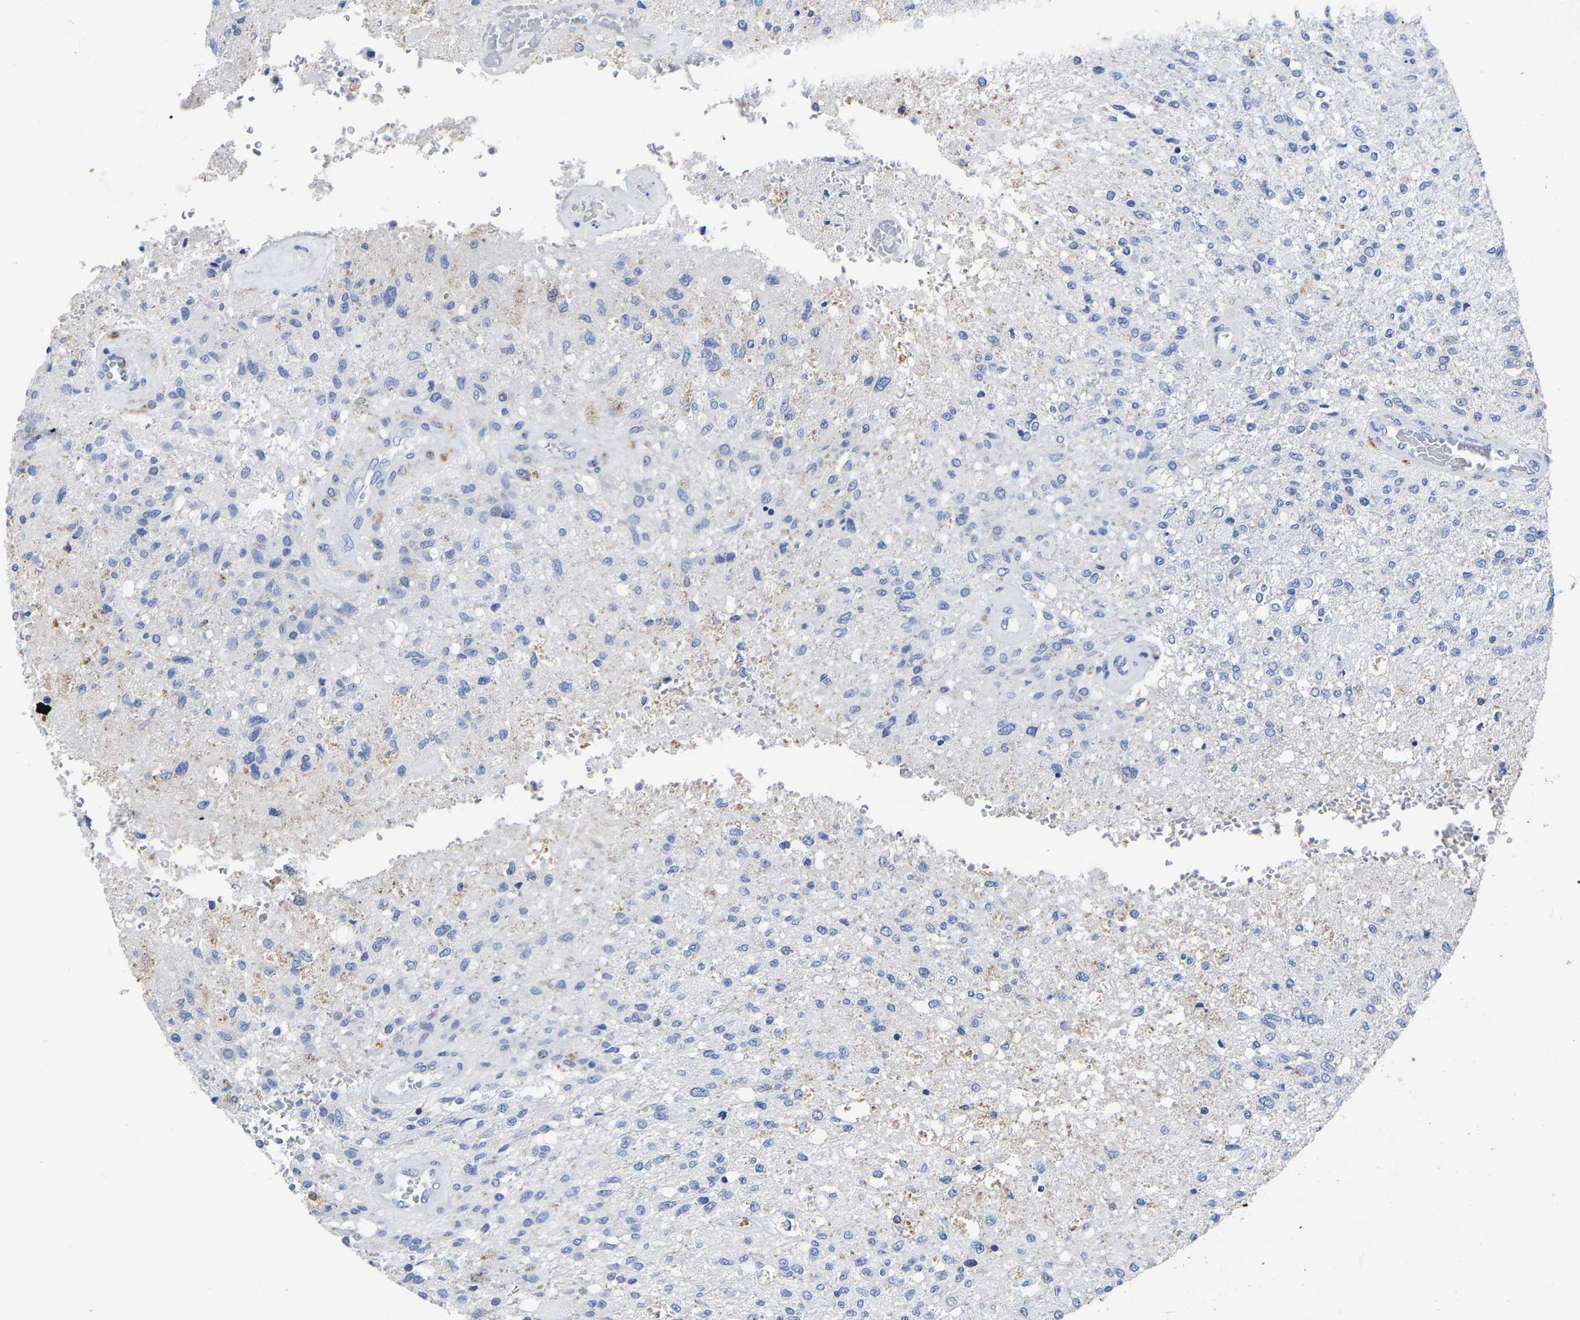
{"staining": {"intensity": "negative", "quantity": "none", "location": "none"}, "tissue": "glioma", "cell_type": "Tumor cells", "image_type": "cancer", "snomed": [{"axis": "morphology", "description": "Normal tissue, NOS"}, {"axis": "morphology", "description": "Glioma, malignant, High grade"}, {"axis": "topography", "description": "Cerebral cortex"}], "caption": "A histopathology image of human high-grade glioma (malignant) is negative for staining in tumor cells. (DAB IHC, high magnification).", "gene": "PTPN7", "patient": {"sex": "male", "age": 77}}